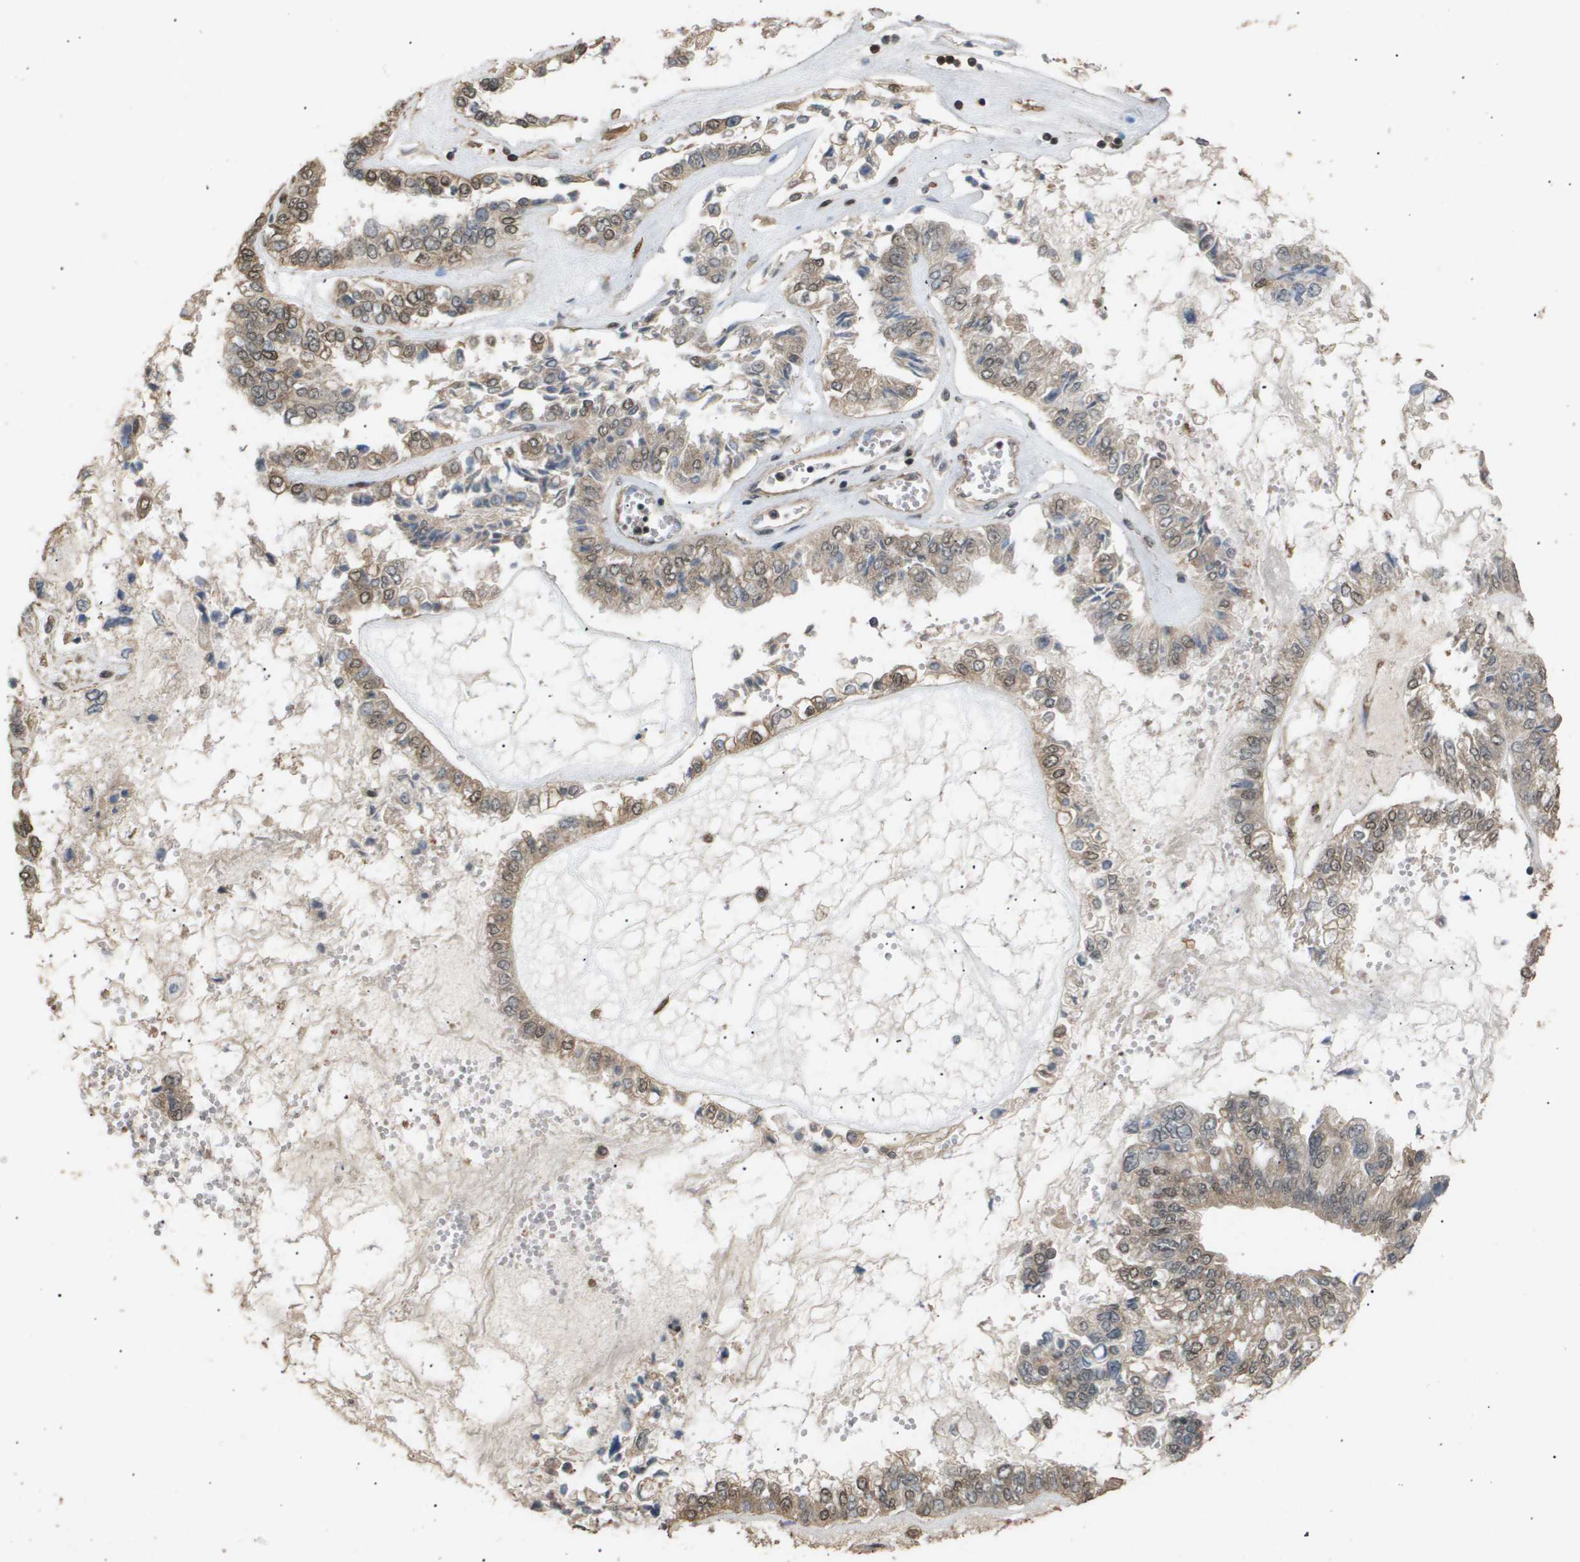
{"staining": {"intensity": "moderate", "quantity": ">75%", "location": "cytoplasmic/membranous,nuclear"}, "tissue": "liver cancer", "cell_type": "Tumor cells", "image_type": "cancer", "snomed": [{"axis": "morphology", "description": "Cholangiocarcinoma"}, {"axis": "topography", "description": "Liver"}], "caption": "DAB (3,3'-diaminobenzidine) immunohistochemical staining of liver cholangiocarcinoma exhibits moderate cytoplasmic/membranous and nuclear protein positivity in approximately >75% of tumor cells.", "gene": "ING1", "patient": {"sex": "female", "age": 79}}